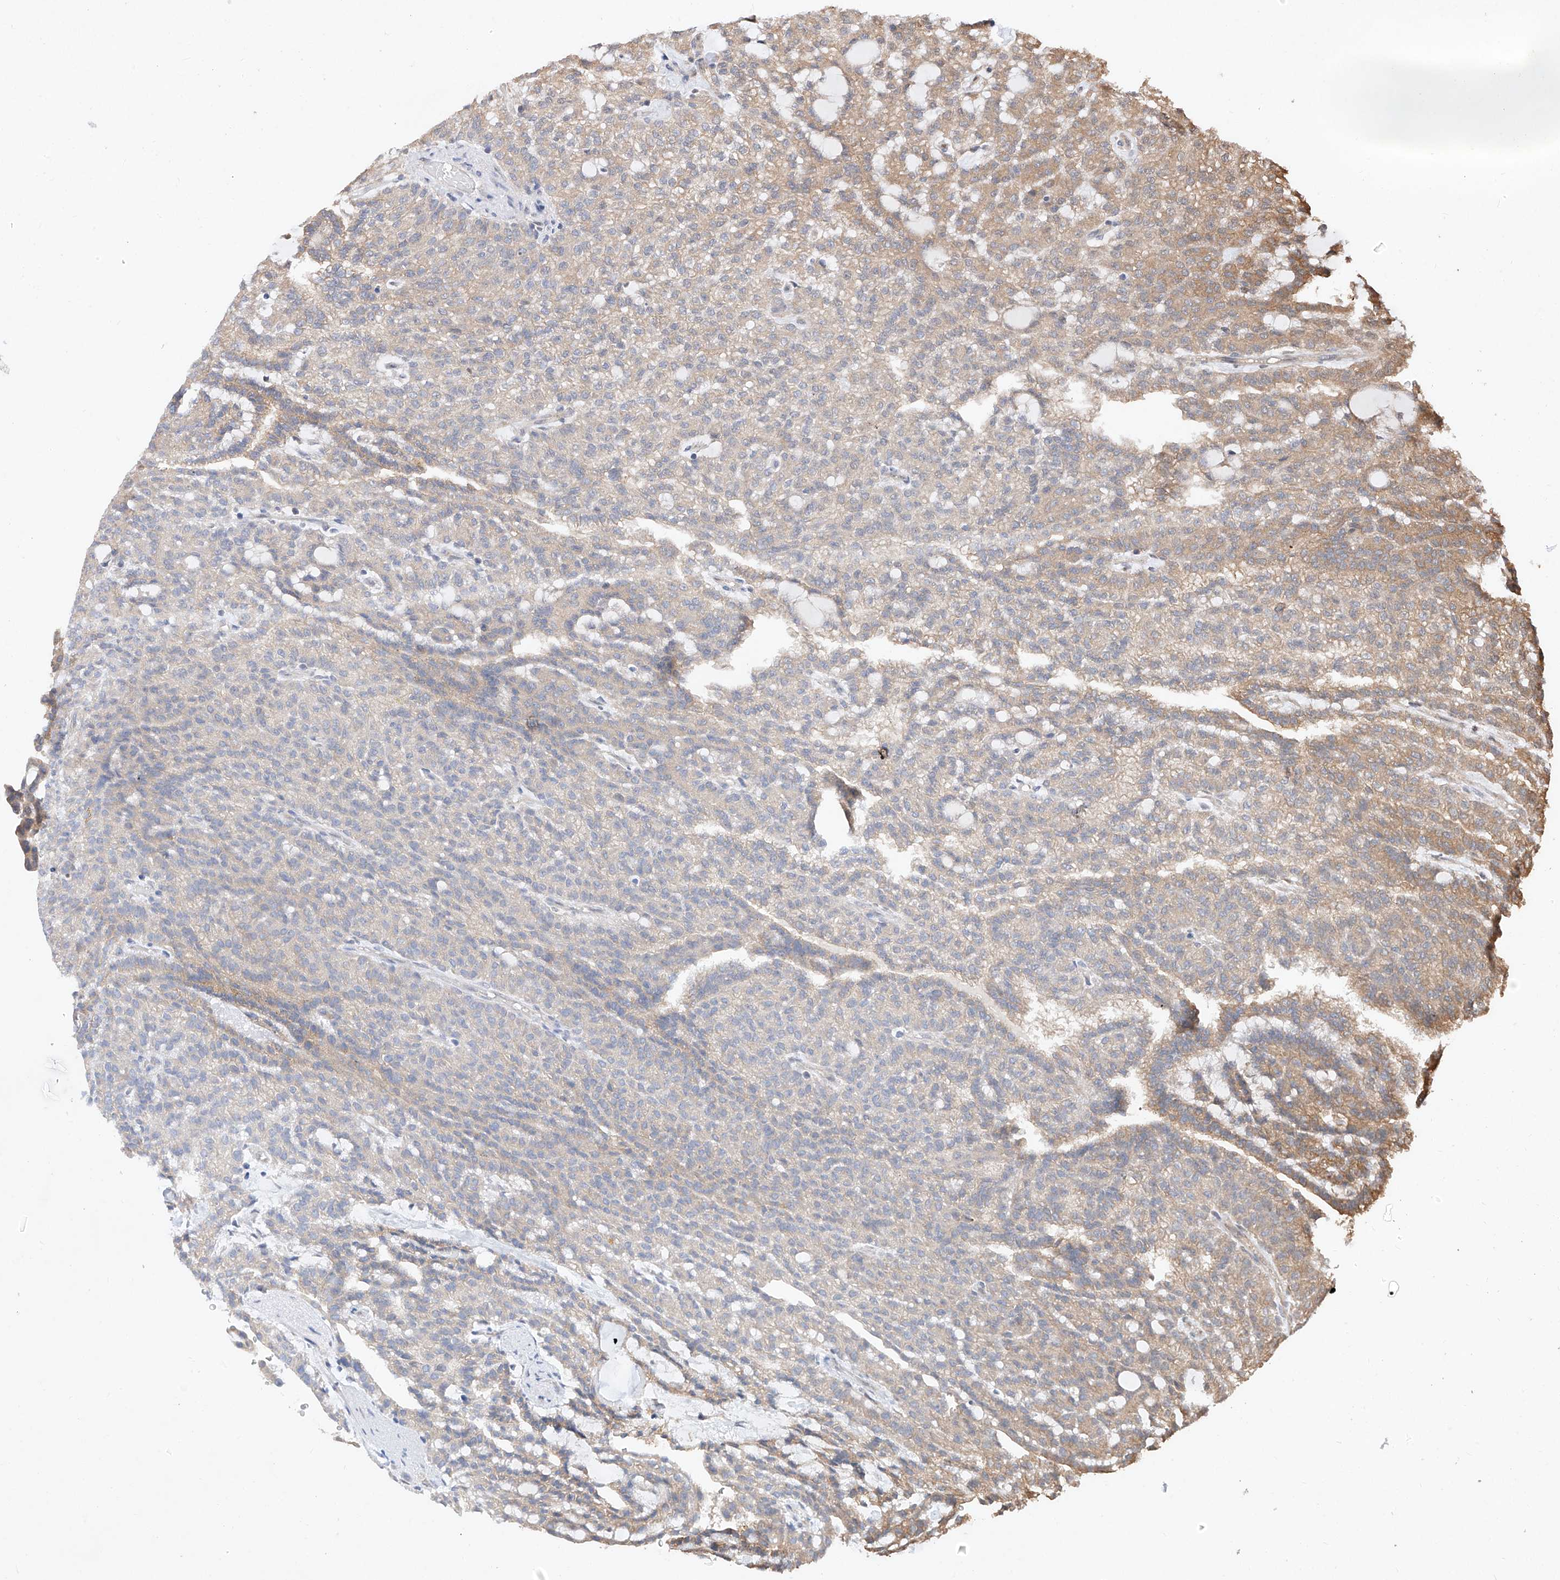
{"staining": {"intensity": "moderate", "quantity": "<25%", "location": "cytoplasmic/membranous"}, "tissue": "renal cancer", "cell_type": "Tumor cells", "image_type": "cancer", "snomed": [{"axis": "morphology", "description": "Adenocarcinoma, NOS"}, {"axis": "topography", "description": "Kidney"}], "caption": "Human adenocarcinoma (renal) stained for a protein (brown) exhibits moderate cytoplasmic/membranous positive positivity in about <25% of tumor cells.", "gene": "ZSCAN4", "patient": {"sex": "male", "age": 63}}